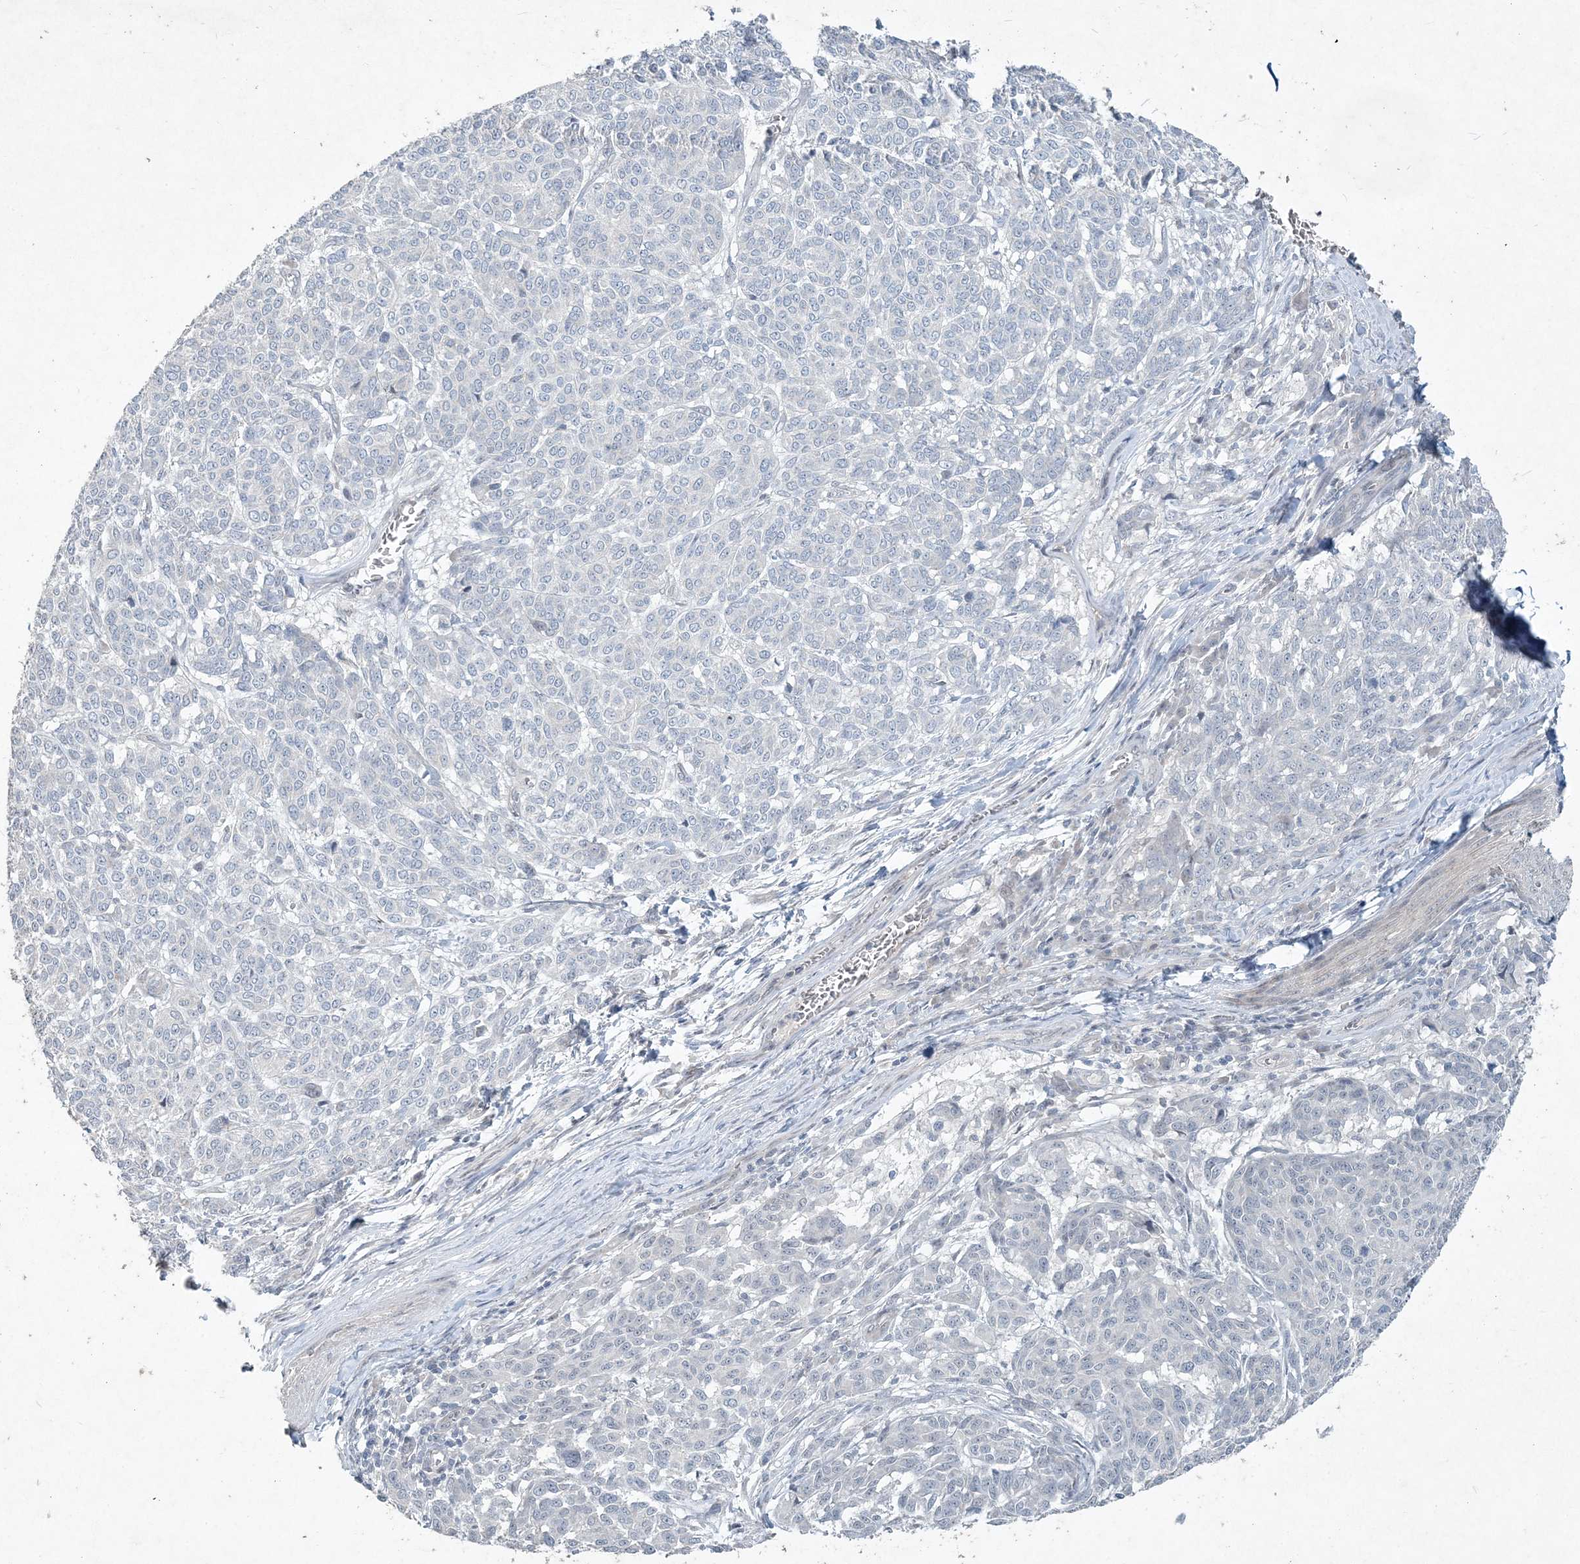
{"staining": {"intensity": "negative", "quantity": "none", "location": "none"}, "tissue": "melanoma", "cell_type": "Tumor cells", "image_type": "cancer", "snomed": [{"axis": "morphology", "description": "Malignant melanoma, NOS"}, {"axis": "topography", "description": "Skin"}], "caption": "Melanoma stained for a protein using immunohistochemistry shows no staining tumor cells.", "gene": "DNAH5", "patient": {"sex": "male", "age": 49}}